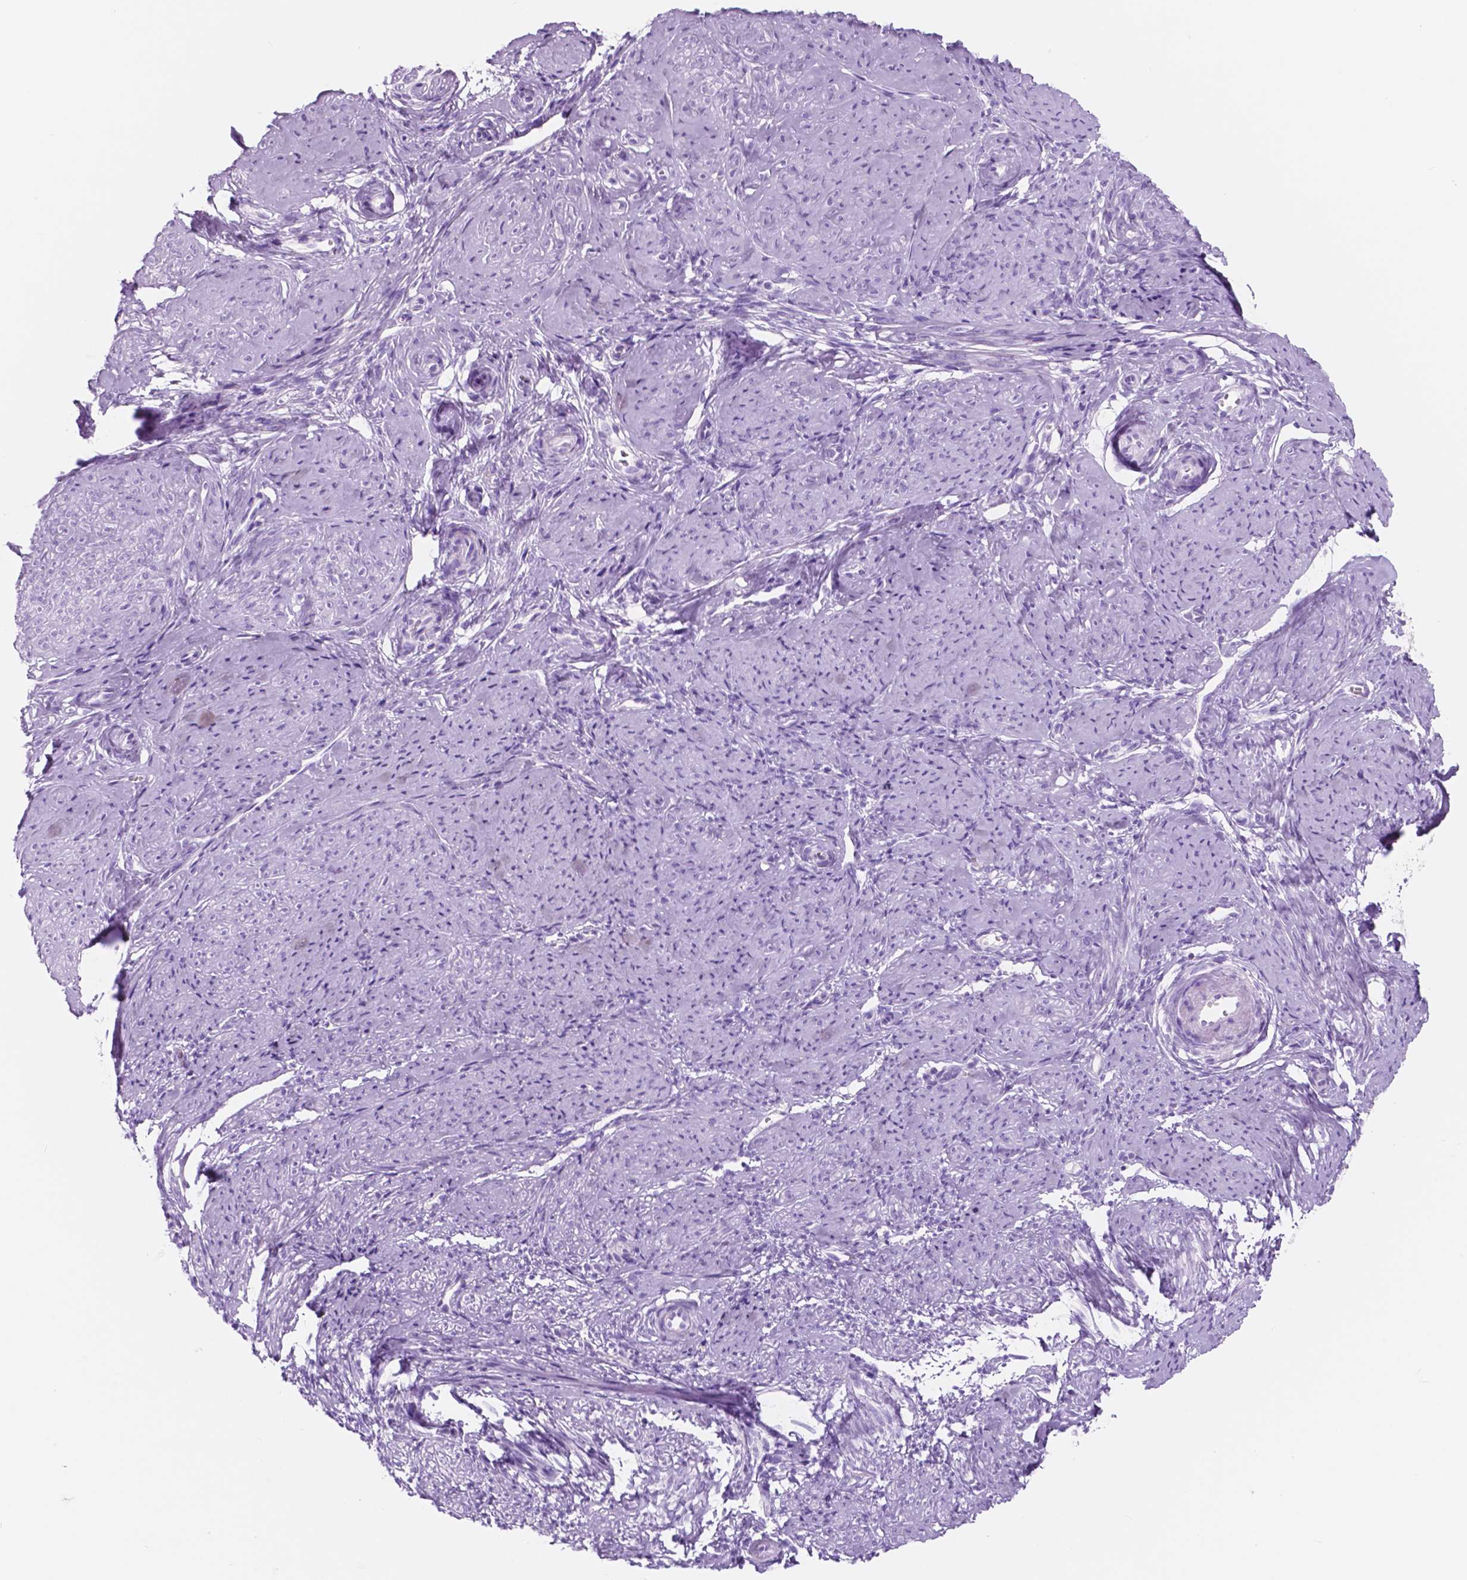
{"staining": {"intensity": "negative", "quantity": "none", "location": "none"}, "tissue": "smooth muscle", "cell_type": "Smooth muscle cells", "image_type": "normal", "snomed": [{"axis": "morphology", "description": "Normal tissue, NOS"}, {"axis": "topography", "description": "Smooth muscle"}], "caption": "Immunohistochemical staining of benign human smooth muscle exhibits no significant expression in smooth muscle cells. Nuclei are stained in blue.", "gene": "CUZD1", "patient": {"sex": "female", "age": 48}}